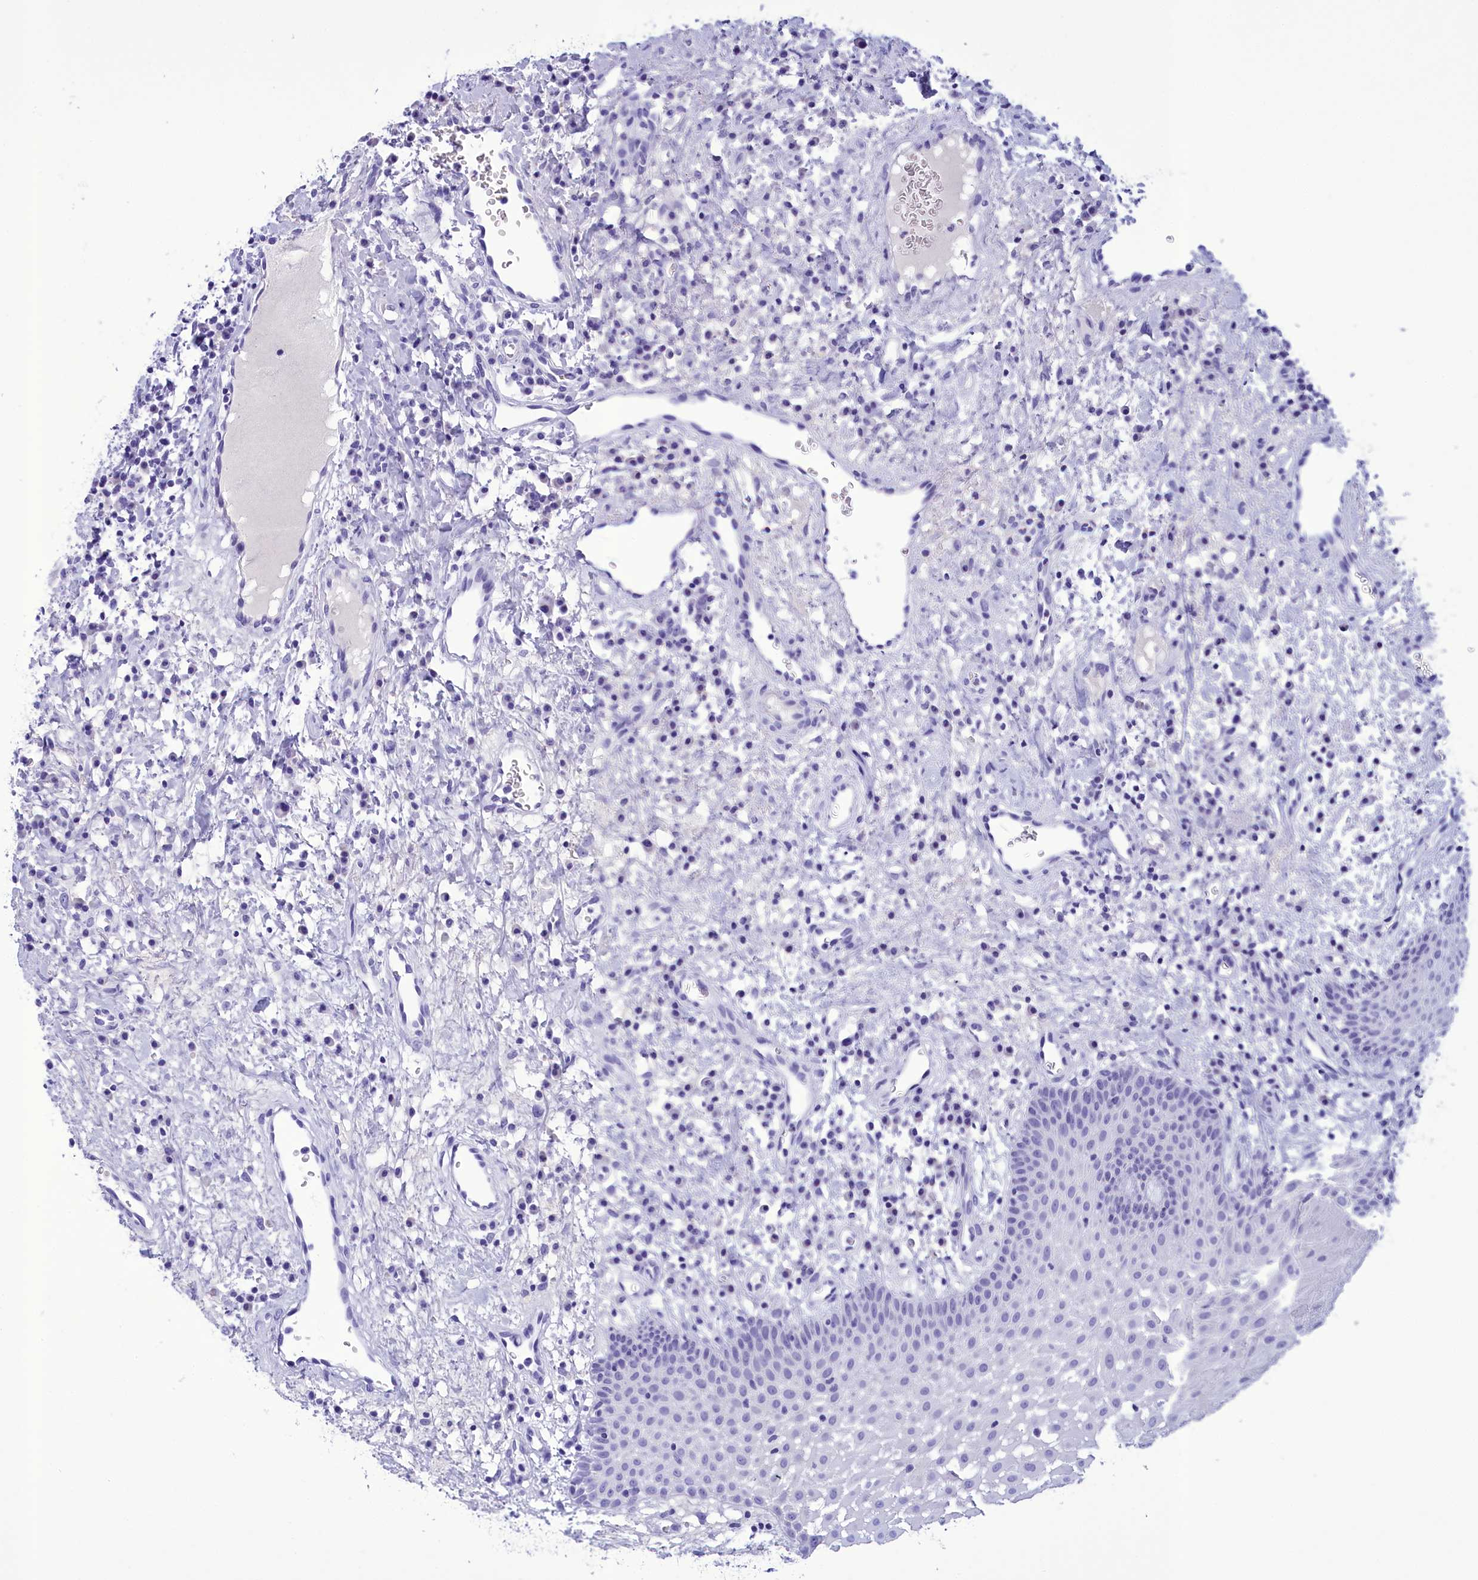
{"staining": {"intensity": "negative", "quantity": "none", "location": "none"}, "tissue": "oral mucosa", "cell_type": "Squamous epithelial cells", "image_type": "normal", "snomed": [{"axis": "morphology", "description": "Normal tissue, NOS"}, {"axis": "topography", "description": "Oral tissue"}], "caption": "Image shows no significant protein expression in squamous epithelial cells of unremarkable oral mucosa.", "gene": "BRI3", "patient": {"sex": "male", "age": 74}}